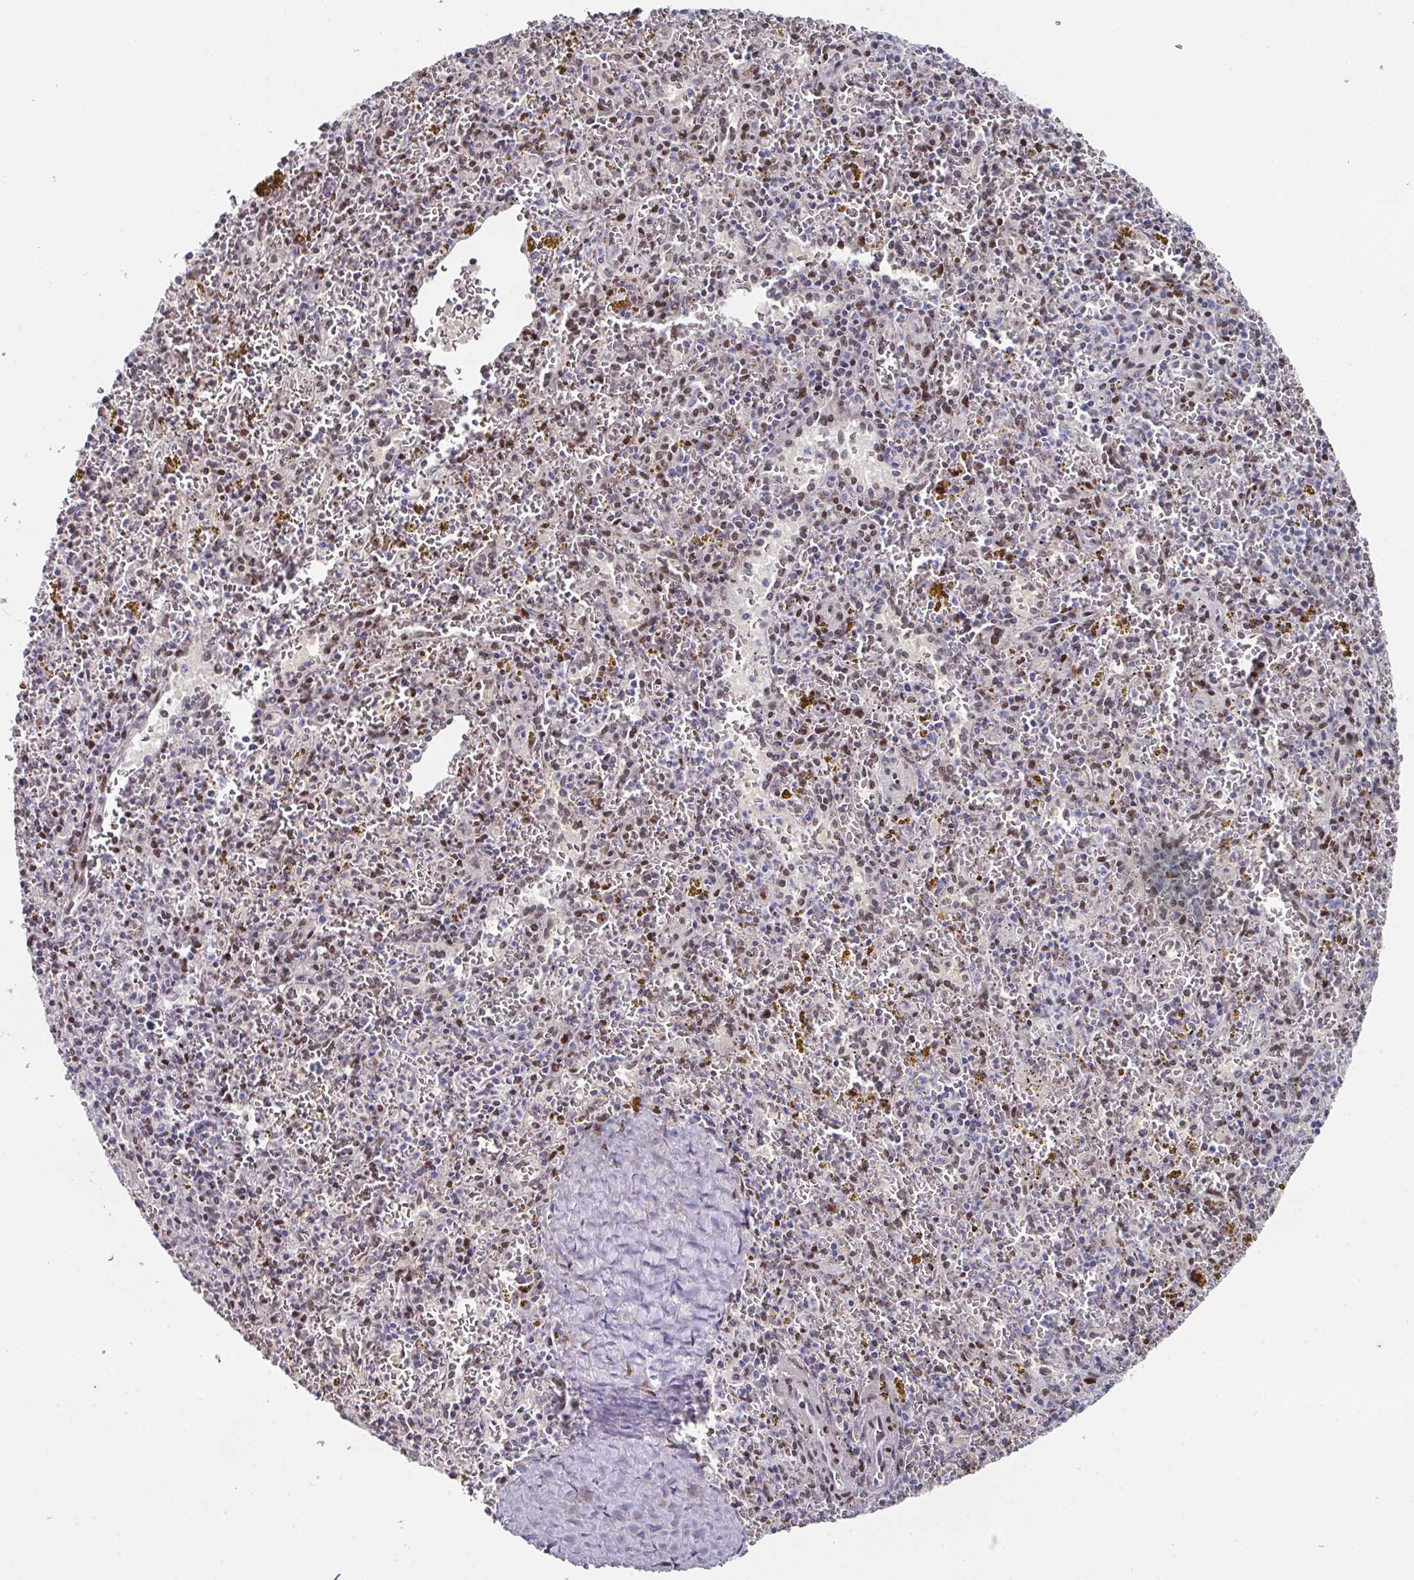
{"staining": {"intensity": "moderate", "quantity": "25%-75%", "location": "nuclear"}, "tissue": "spleen", "cell_type": "Cells in red pulp", "image_type": "normal", "snomed": [{"axis": "morphology", "description": "Normal tissue, NOS"}, {"axis": "topography", "description": "Spleen"}], "caption": "Immunohistochemical staining of normal human spleen displays moderate nuclear protein positivity in approximately 25%-75% of cells in red pulp. (DAB IHC with brightfield microscopy, high magnification).", "gene": "CBX7", "patient": {"sex": "male", "age": 57}}